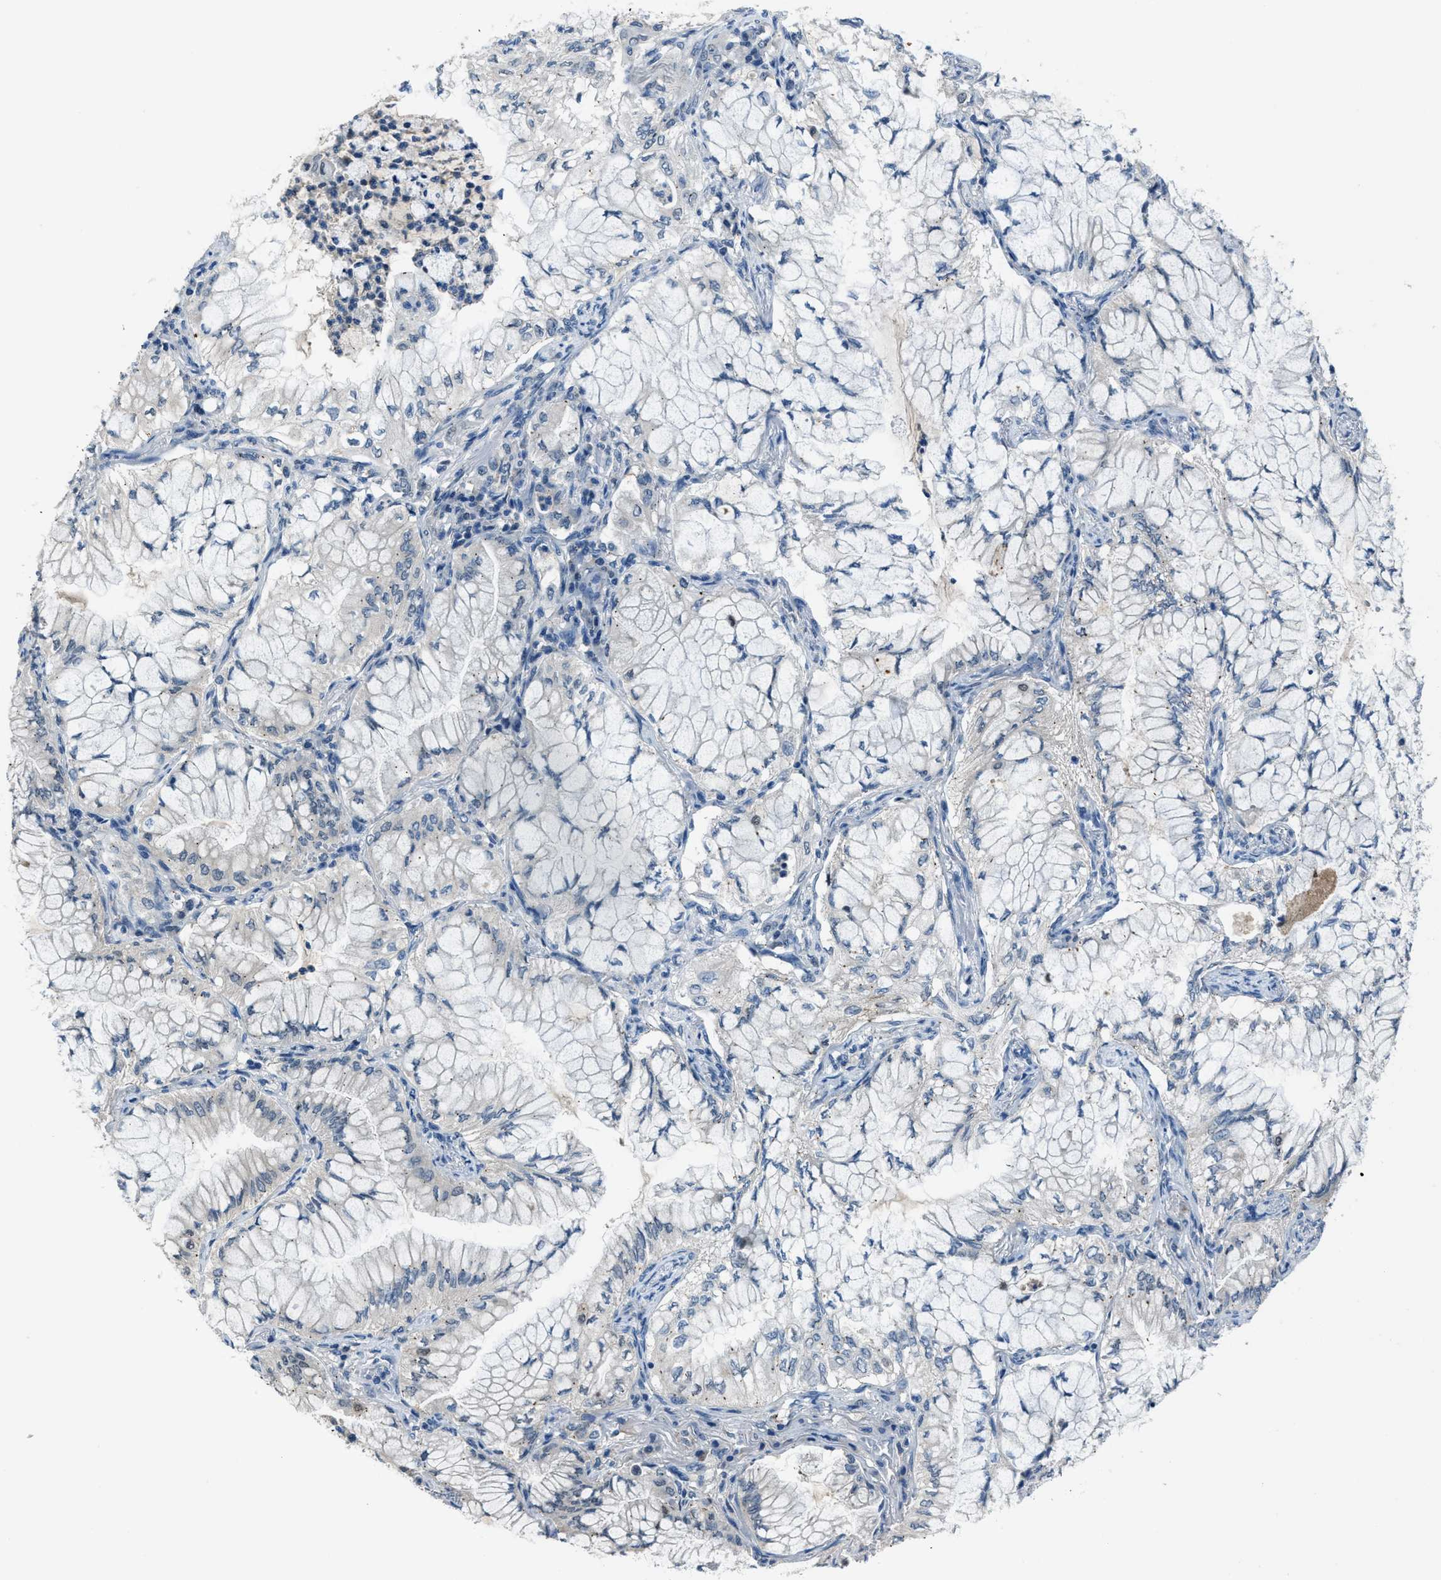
{"staining": {"intensity": "negative", "quantity": "none", "location": "none"}, "tissue": "lung cancer", "cell_type": "Tumor cells", "image_type": "cancer", "snomed": [{"axis": "morphology", "description": "Adenocarcinoma, NOS"}, {"axis": "topography", "description": "Lung"}], "caption": "IHC of lung cancer reveals no positivity in tumor cells.", "gene": "DUSP19", "patient": {"sex": "female", "age": 70}}